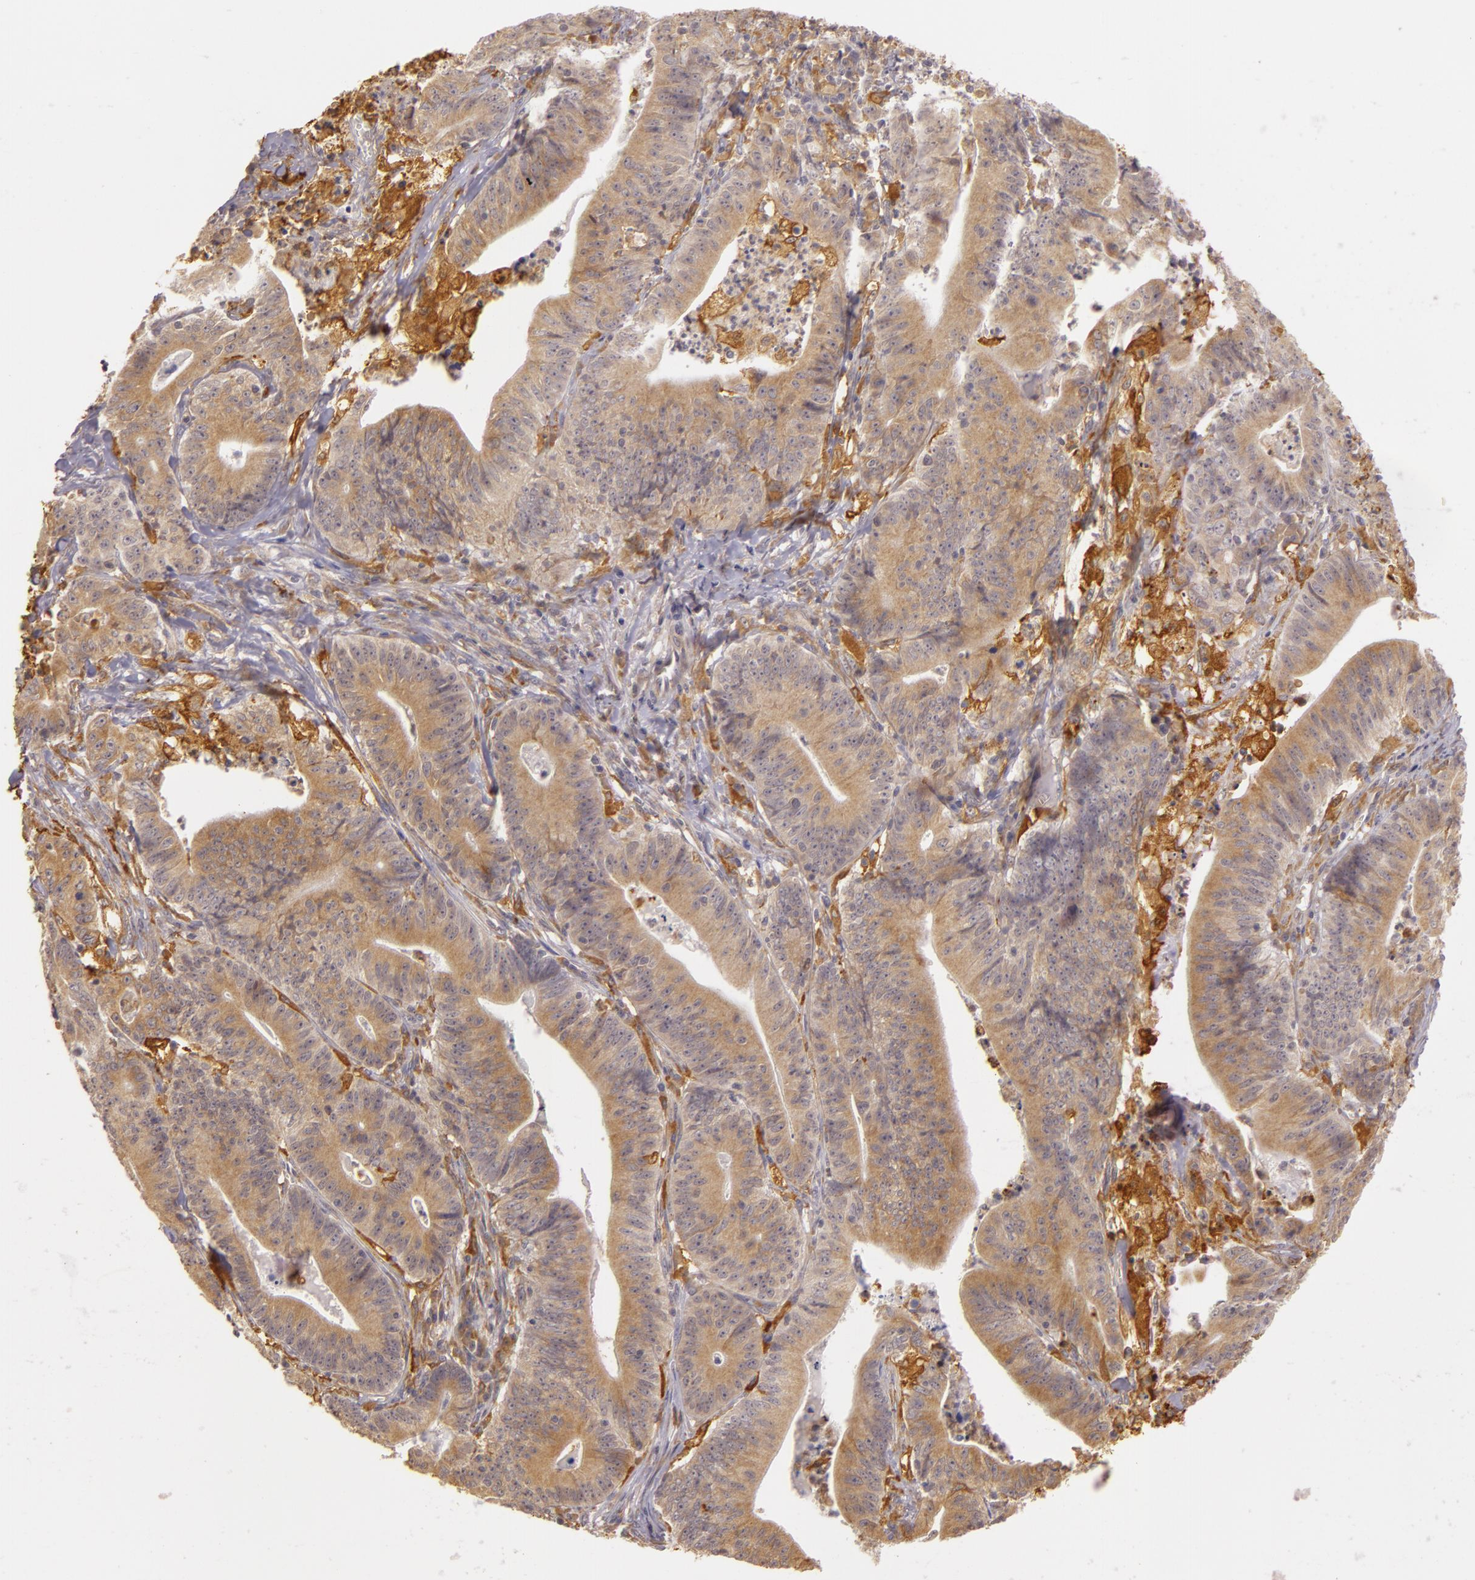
{"staining": {"intensity": "moderate", "quantity": ">75%", "location": "cytoplasmic/membranous"}, "tissue": "stomach cancer", "cell_type": "Tumor cells", "image_type": "cancer", "snomed": [{"axis": "morphology", "description": "Adenocarcinoma, NOS"}, {"axis": "topography", "description": "Stomach, lower"}], "caption": "Moderate cytoplasmic/membranous expression is present in approximately >75% of tumor cells in stomach cancer.", "gene": "PPP1R3F", "patient": {"sex": "female", "age": 86}}